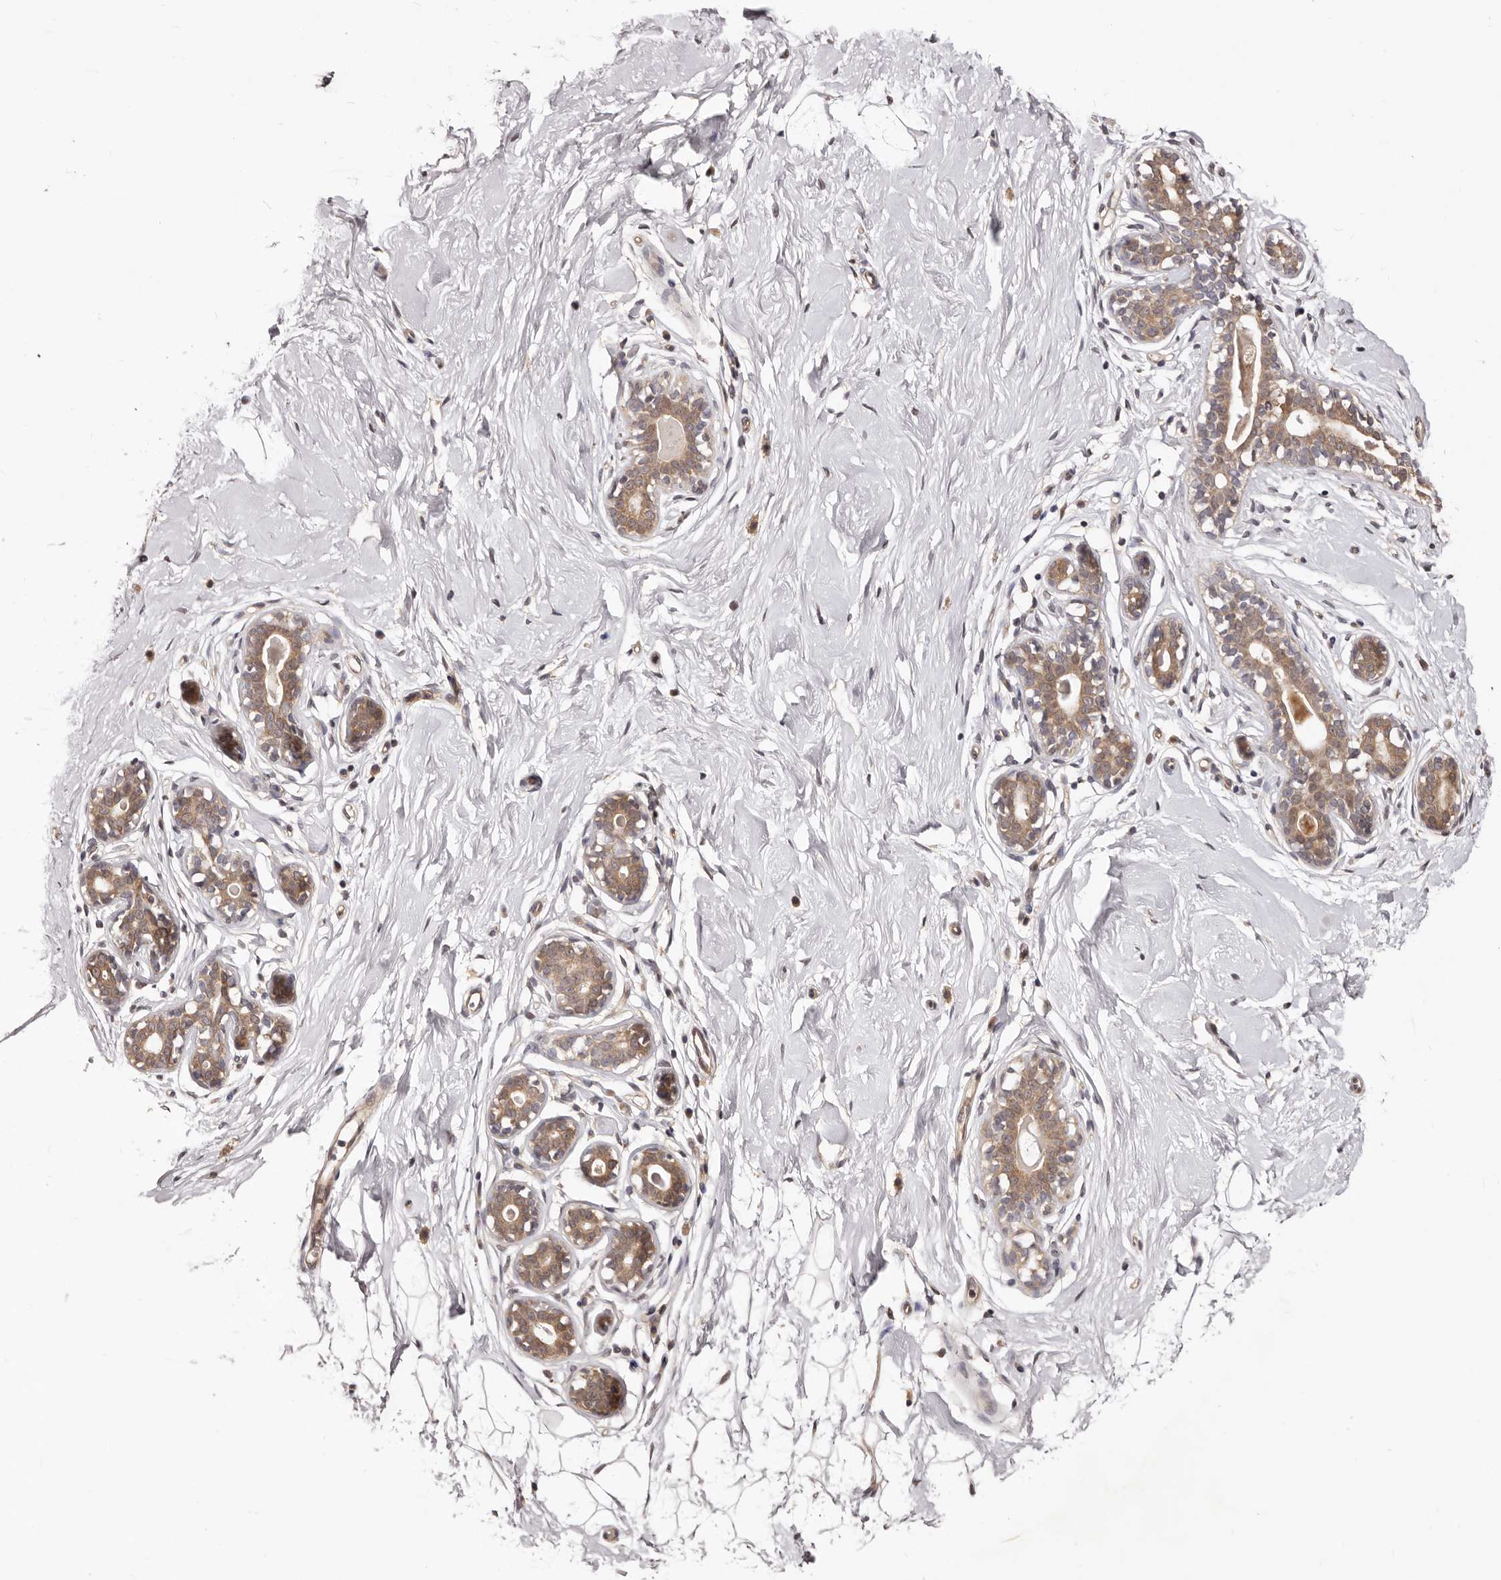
{"staining": {"intensity": "negative", "quantity": "none", "location": "none"}, "tissue": "breast", "cell_type": "Adipocytes", "image_type": "normal", "snomed": [{"axis": "morphology", "description": "Normal tissue, NOS"}, {"axis": "morphology", "description": "Adenoma, NOS"}, {"axis": "topography", "description": "Breast"}], "caption": "DAB immunohistochemical staining of benign human breast displays no significant positivity in adipocytes. (DAB IHC visualized using brightfield microscopy, high magnification).", "gene": "MDP1", "patient": {"sex": "female", "age": 23}}